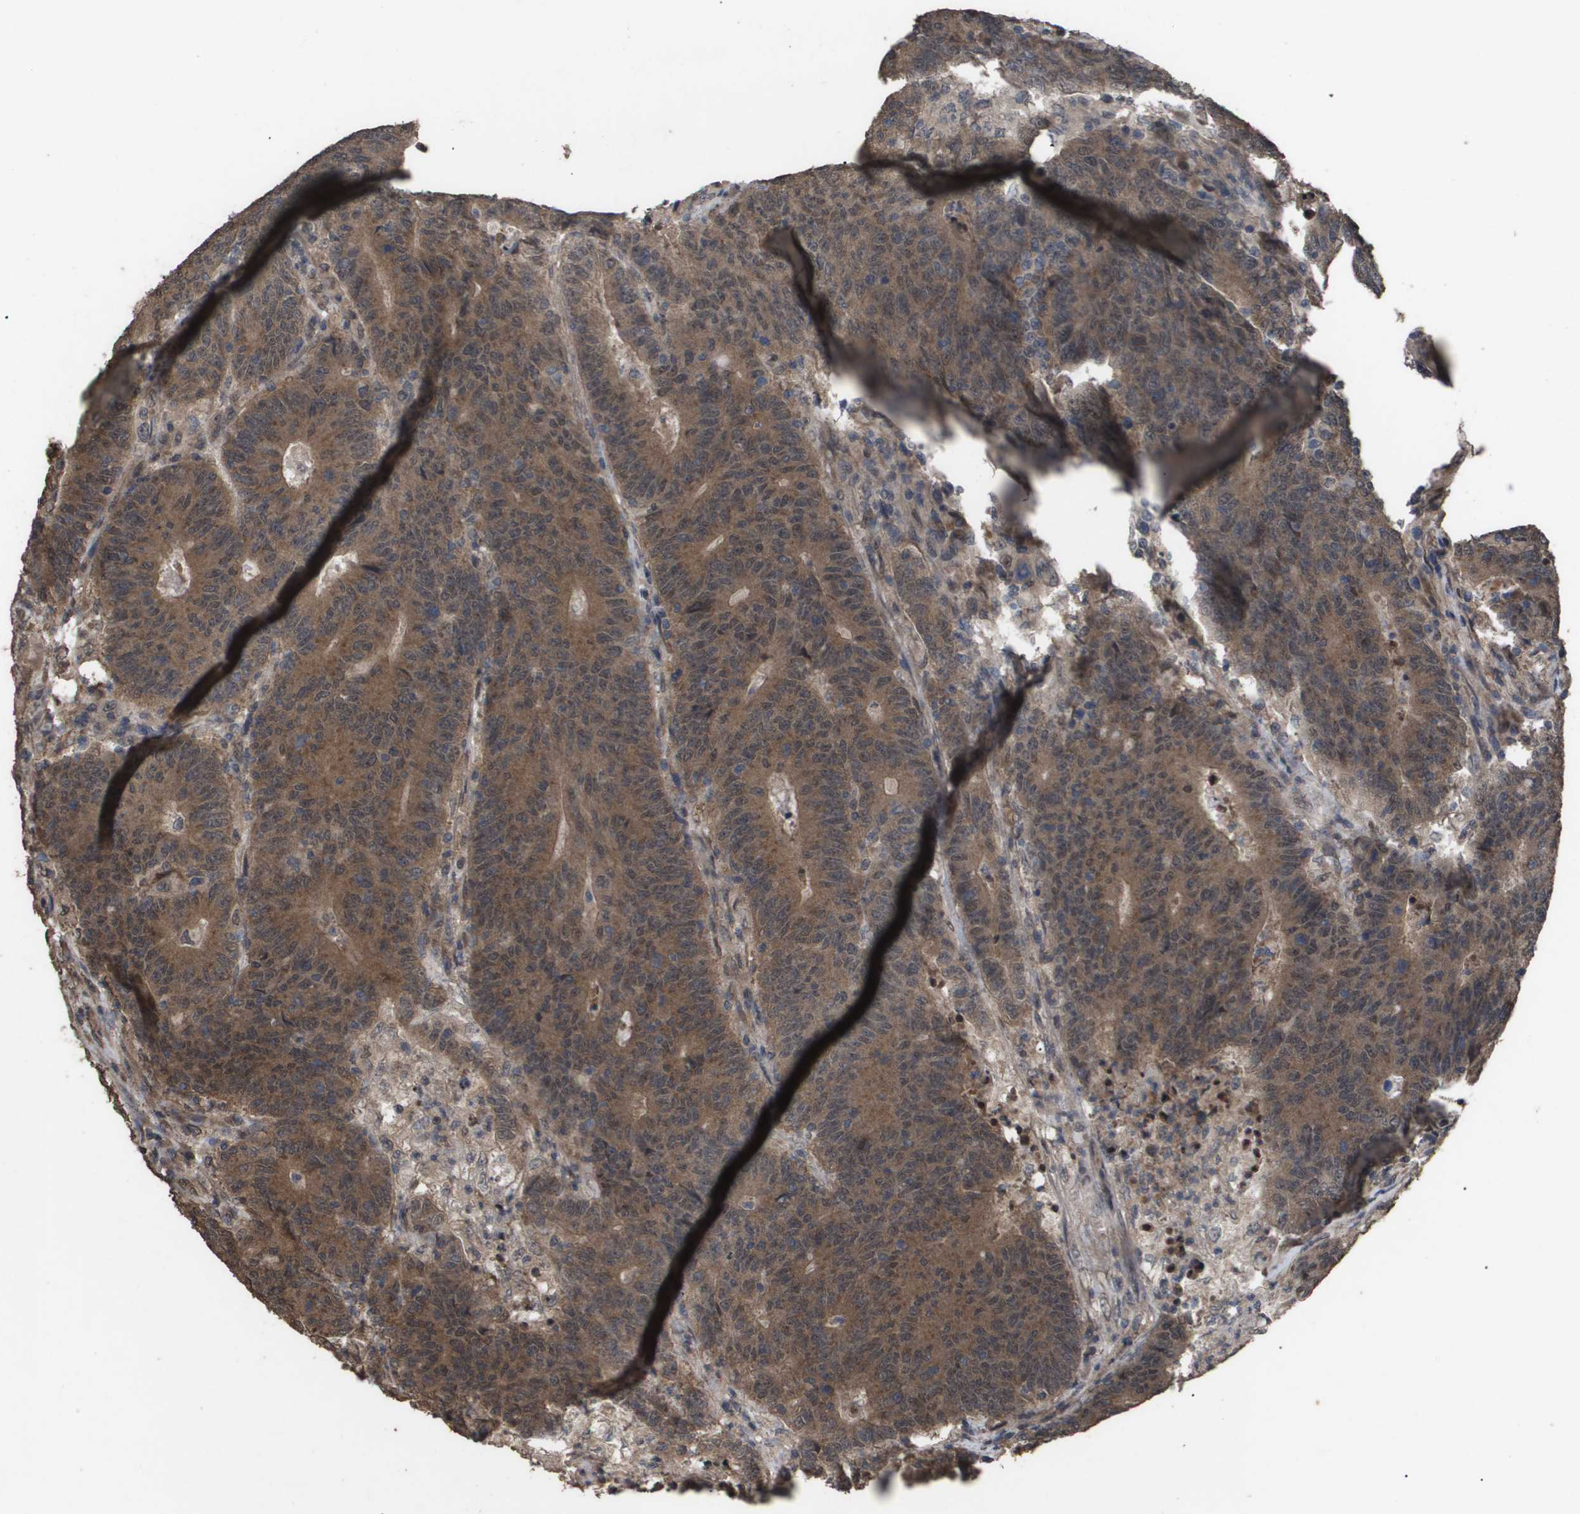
{"staining": {"intensity": "moderate", "quantity": ">75%", "location": "cytoplasmic/membranous"}, "tissue": "colorectal cancer", "cell_type": "Tumor cells", "image_type": "cancer", "snomed": [{"axis": "morphology", "description": "Normal tissue, NOS"}, {"axis": "morphology", "description": "Adenocarcinoma, NOS"}, {"axis": "topography", "description": "Colon"}], "caption": "High-power microscopy captured an immunohistochemistry histopathology image of colorectal adenocarcinoma, revealing moderate cytoplasmic/membranous positivity in approximately >75% of tumor cells.", "gene": "CUL5", "patient": {"sex": "female", "age": 75}}